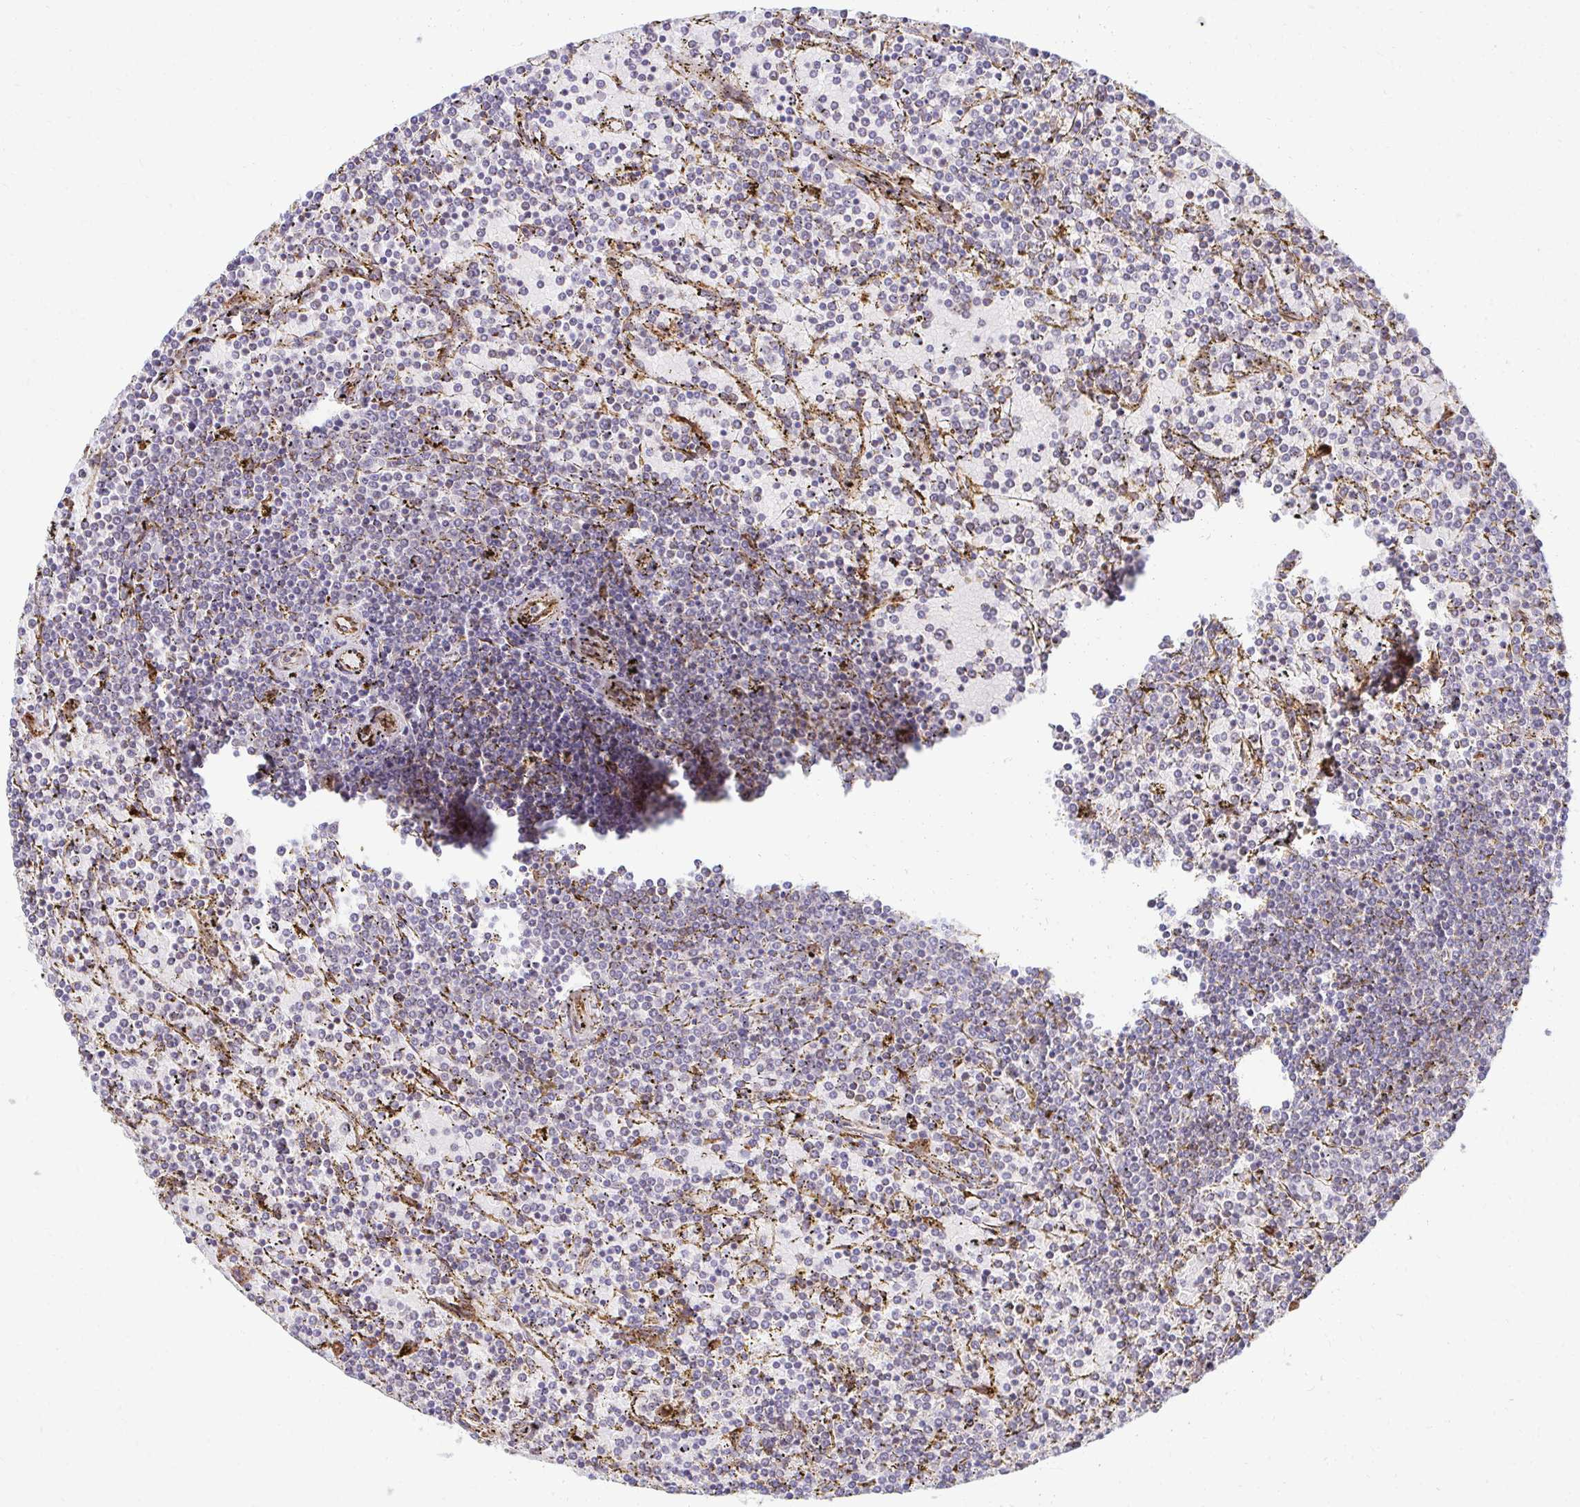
{"staining": {"intensity": "negative", "quantity": "none", "location": "none"}, "tissue": "lymphoma", "cell_type": "Tumor cells", "image_type": "cancer", "snomed": [{"axis": "morphology", "description": "Malignant lymphoma, non-Hodgkin's type, Low grade"}, {"axis": "topography", "description": "Spleen"}], "caption": "Image shows no significant protein expression in tumor cells of malignant lymphoma, non-Hodgkin's type (low-grade).", "gene": "HPS1", "patient": {"sex": "female", "age": 77}}